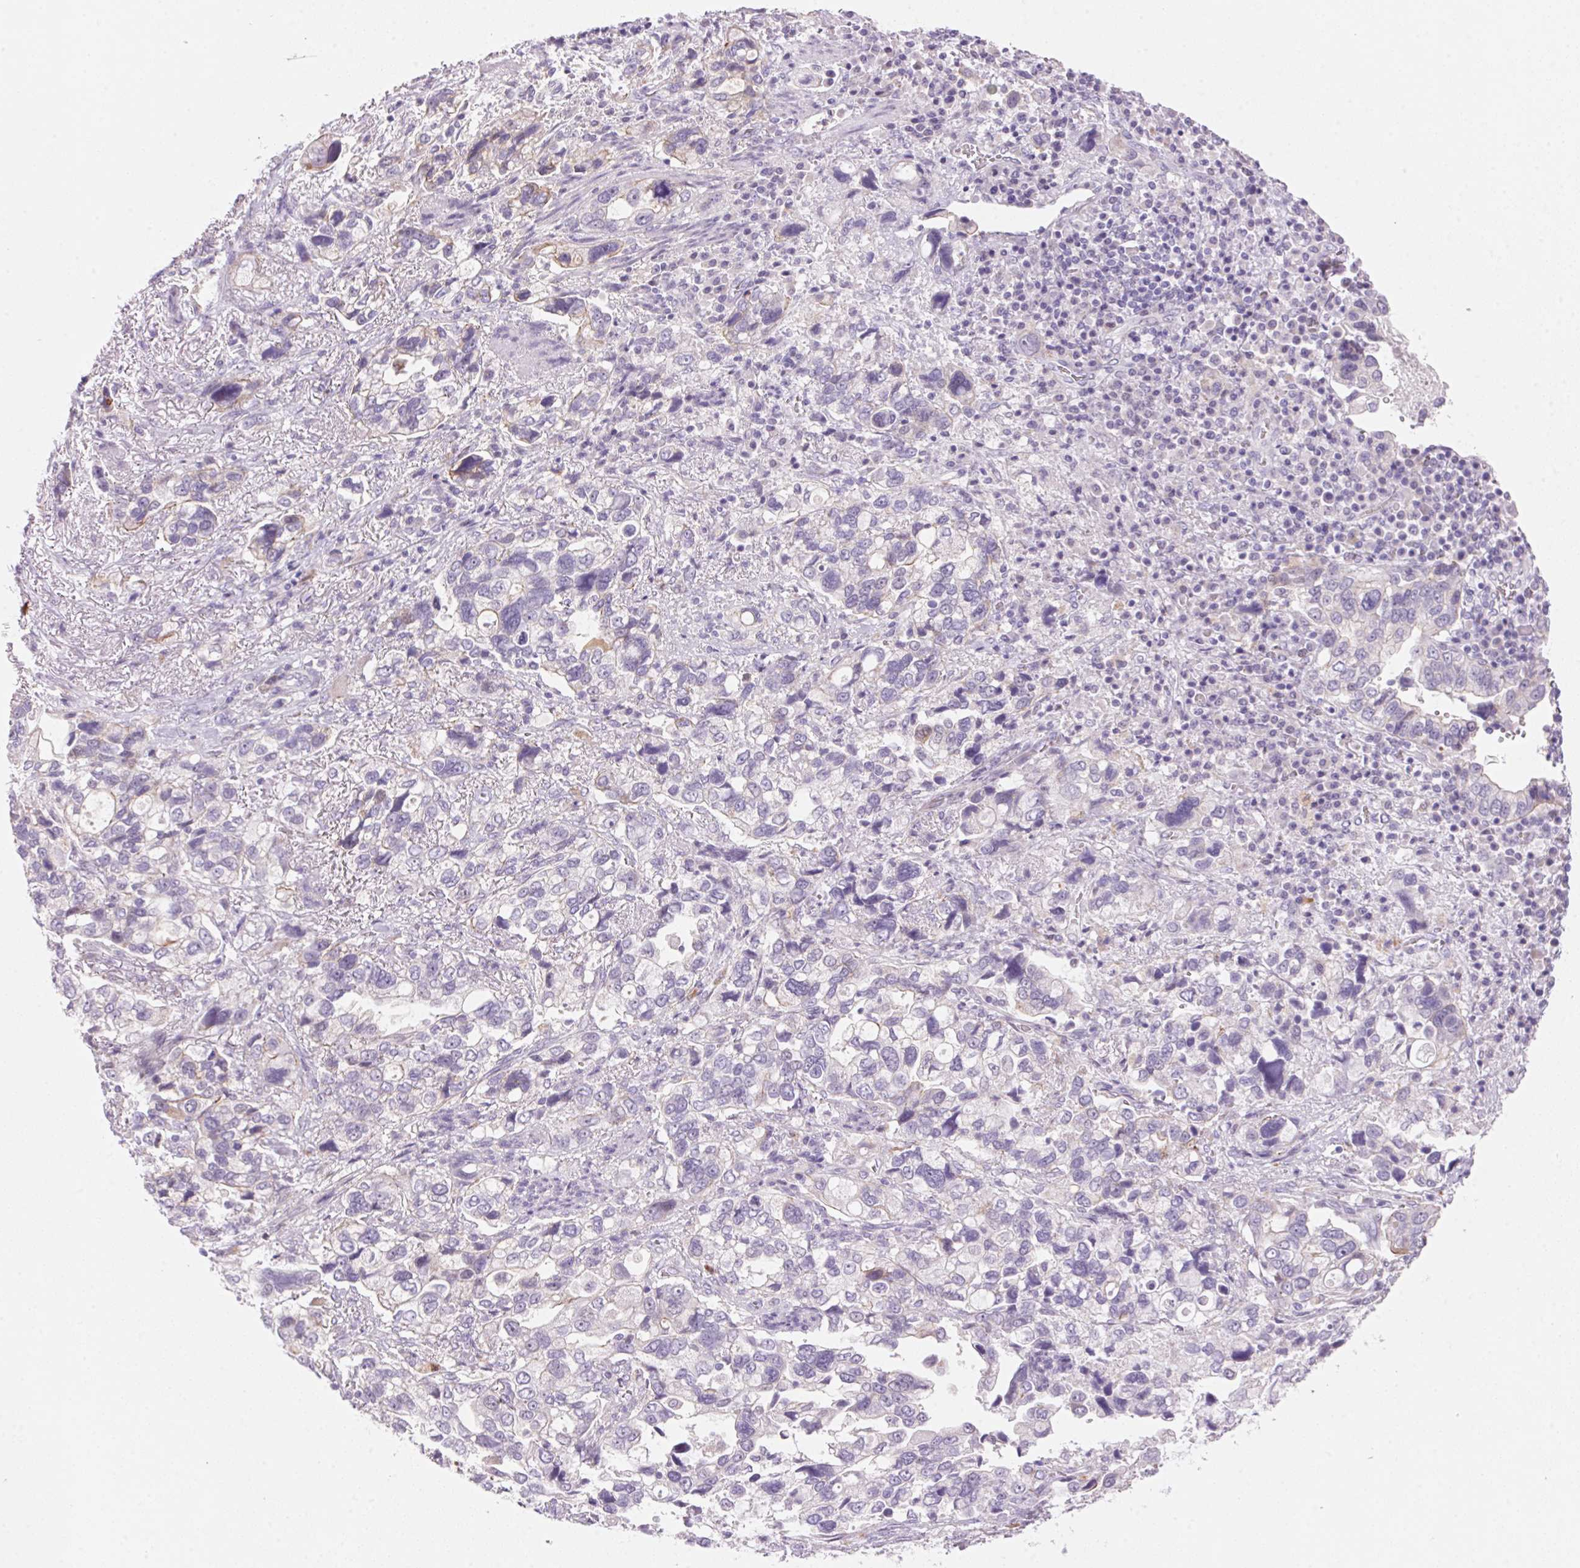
{"staining": {"intensity": "negative", "quantity": "none", "location": "none"}, "tissue": "stomach cancer", "cell_type": "Tumor cells", "image_type": "cancer", "snomed": [{"axis": "morphology", "description": "Adenocarcinoma, NOS"}, {"axis": "topography", "description": "Stomach, upper"}], "caption": "DAB immunohistochemical staining of adenocarcinoma (stomach) shows no significant positivity in tumor cells.", "gene": "TEKT1", "patient": {"sex": "female", "age": 81}}